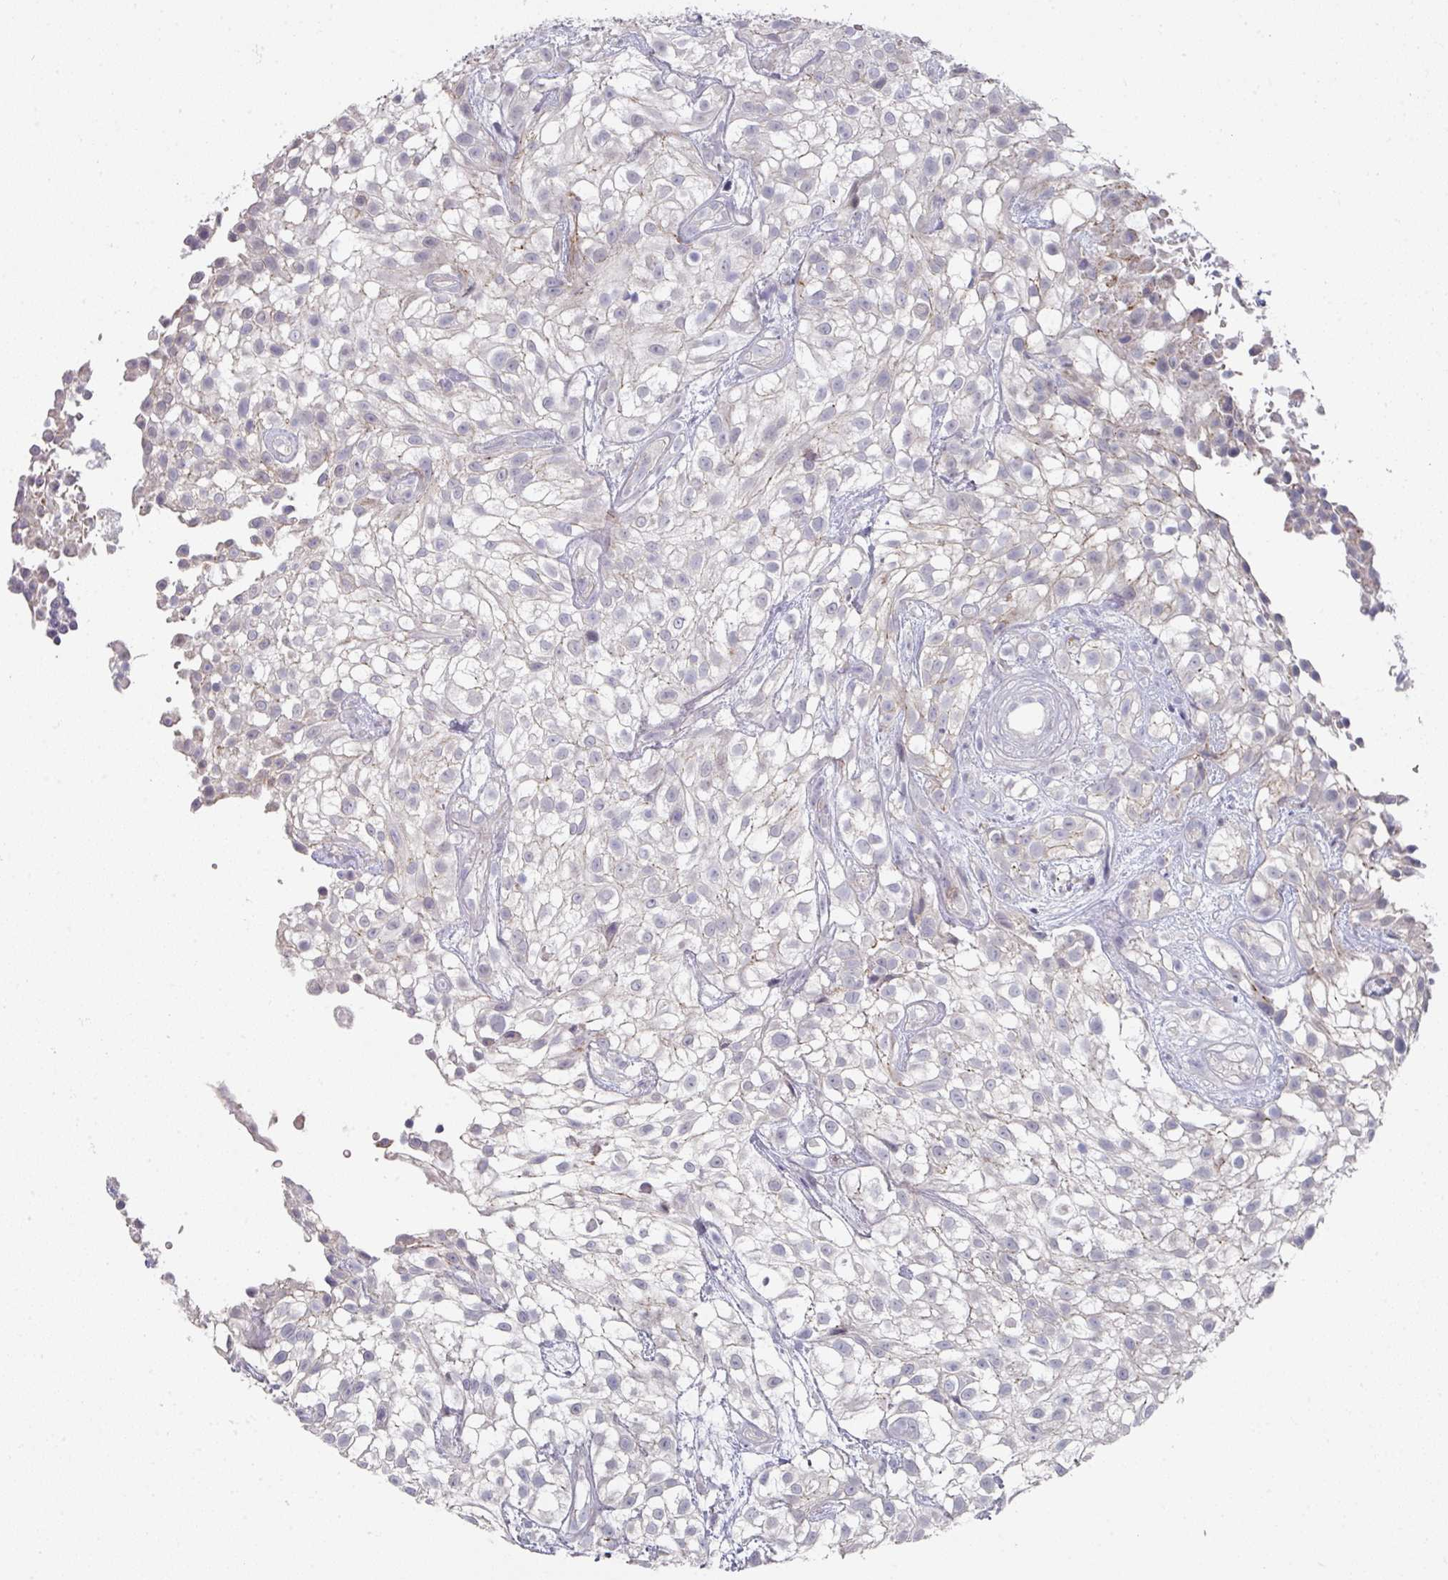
{"staining": {"intensity": "negative", "quantity": "none", "location": "none"}, "tissue": "urothelial cancer", "cell_type": "Tumor cells", "image_type": "cancer", "snomed": [{"axis": "morphology", "description": "Urothelial carcinoma, High grade"}, {"axis": "topography", "description": "Urinary bladder"}], "caption": "Protein analysis of urothelial cancer displays no significant positivity in tumor cells.", "gene": "NT5C1A", "patient": {"sex": "male", "age": 56}}